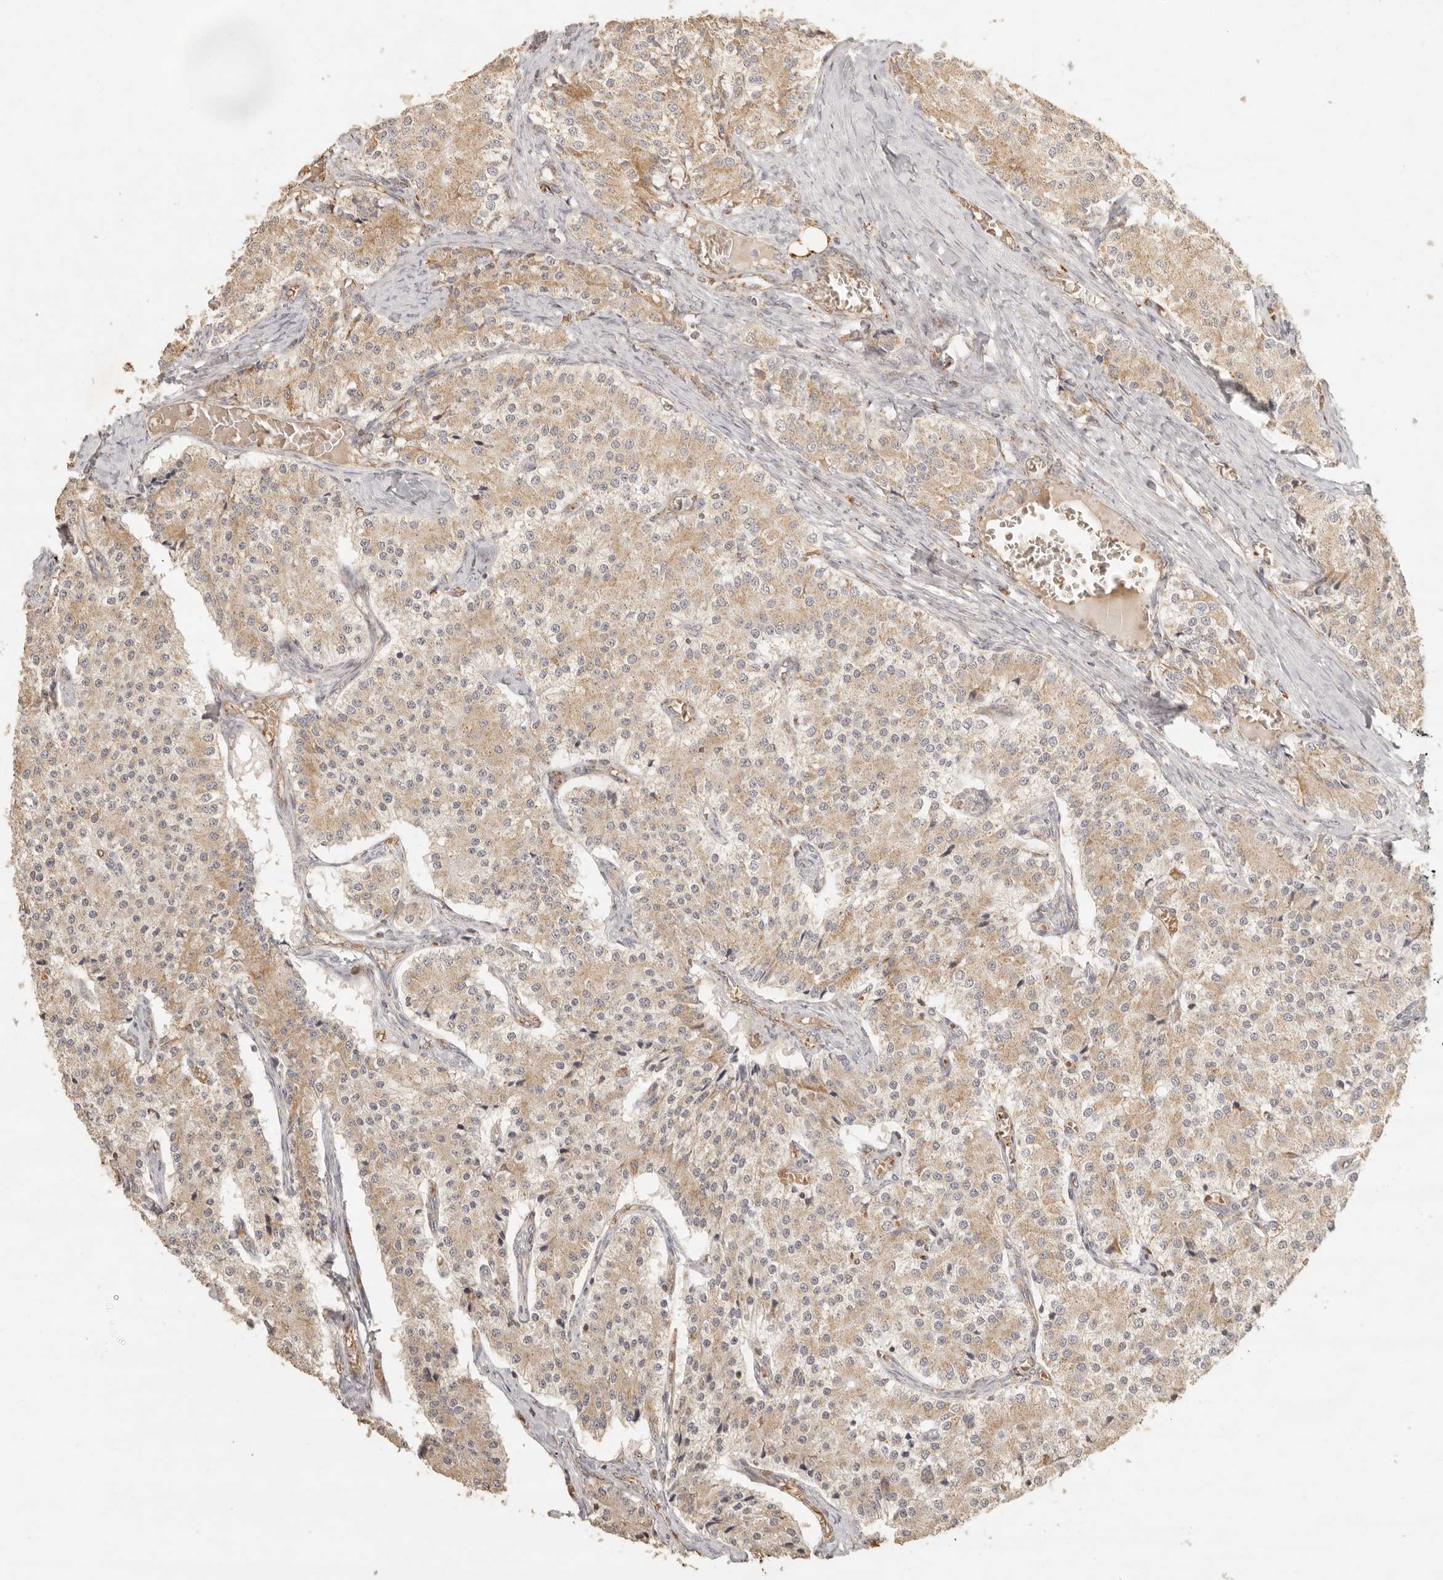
{"staining": {"intensity": "weak", "quantity": ">75%", "location": "cytoplasmic/membranous"}, "tissue": "carcinoid", "cell_type": "Tumor cells", "image_type": "cancer", "snomed": [{"axis": "morphology", "description": "Carcinoid, malignant, NOS"}, {"axis": "topography", "description": "Colon"}], "caption": "Immunohistochemistry of human malignant carcinoid demonstrates low levels of weak cytoplasmic/membranous expression in about >75% of tumor cells.", "gene": "MRPL55", "patient": {"sex": "female", "age": 52}}